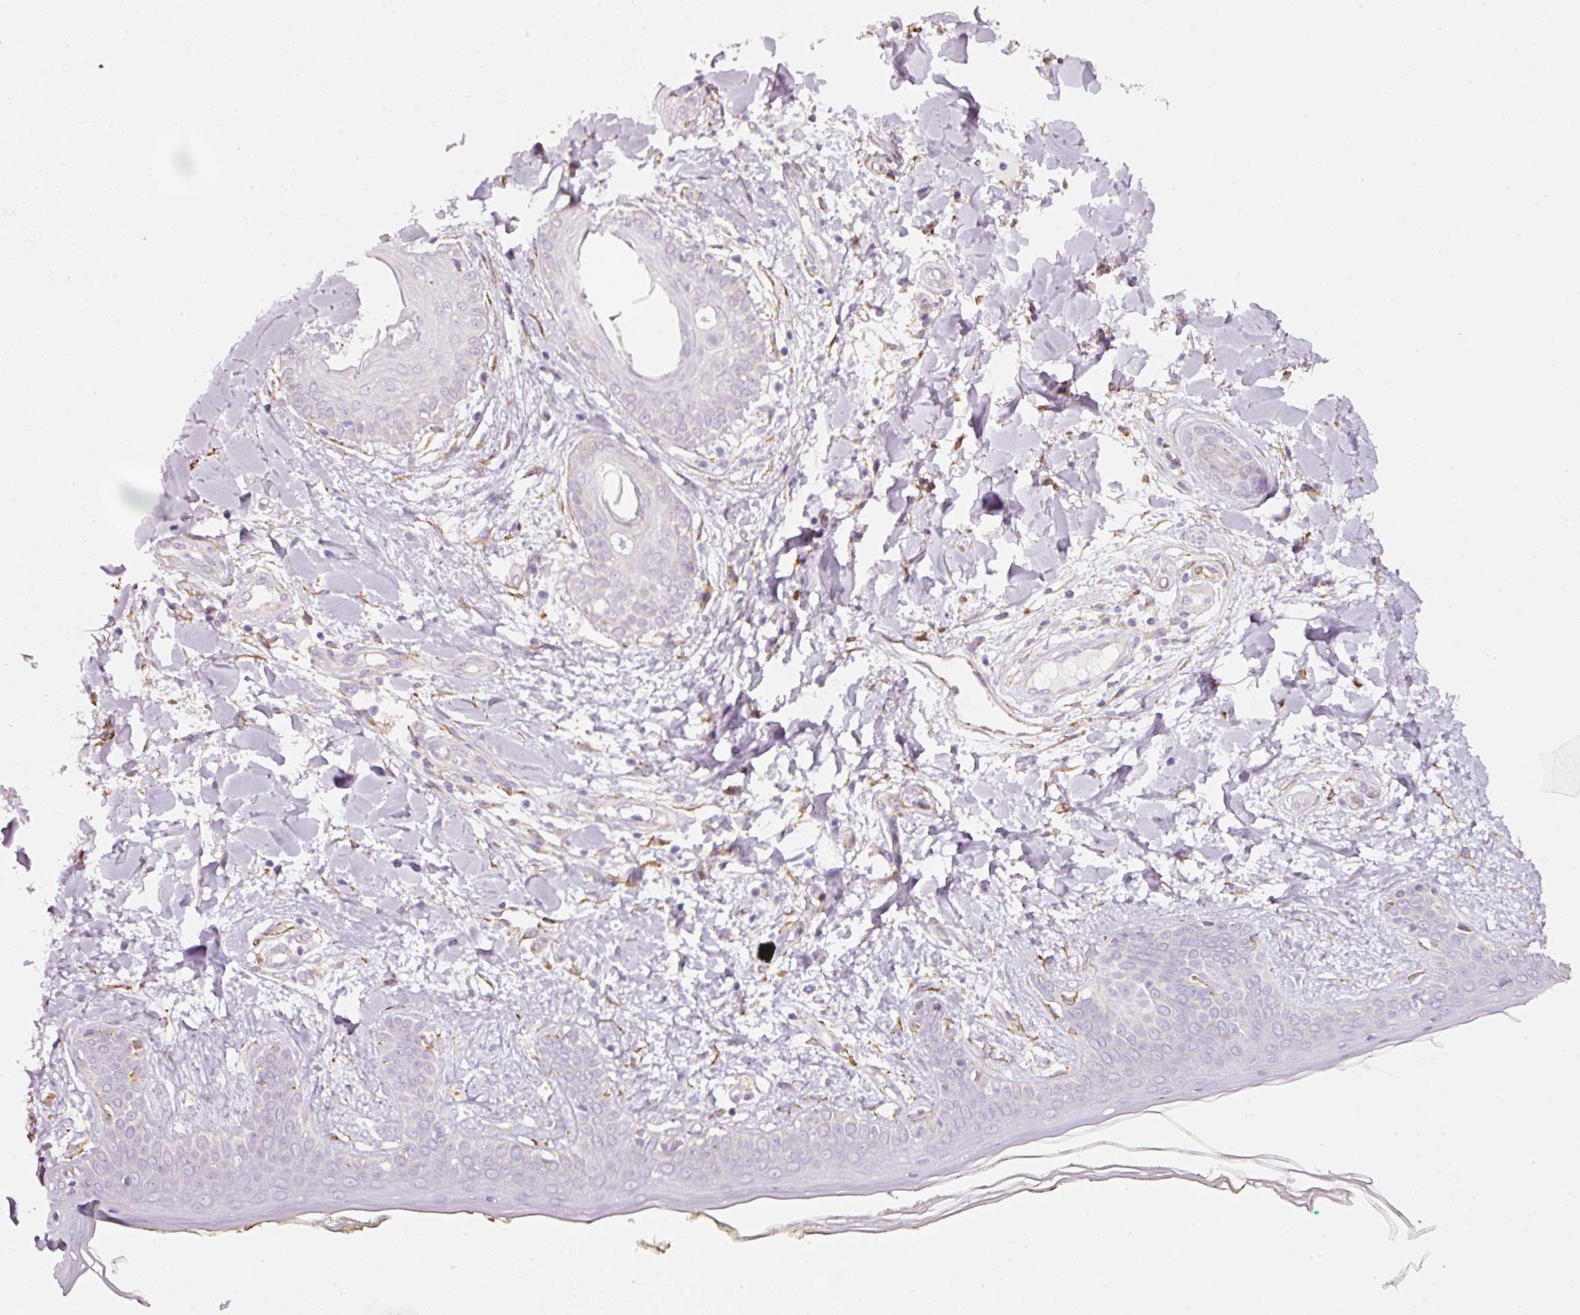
{"staining": {"intensity": "negative", "quantity": "none", "location": "none"}, "tissue": "skin", "cell_type": "Fibroblasts", "image_type": "normal", "snomed": [{"axis": "morphology", "description": "Normal tissue, NOS"}, {"axis": "topography", "description": "Skin"}], "caption": "High power microscopy image of an IHC image of normal skin, revealing no significant positivity in fibroblasts. (DAB (3,3'-diaminobenzidine) IHC, high magnification).", "gene": "GCG", "patient": {"sex": "female", "age": 34}}